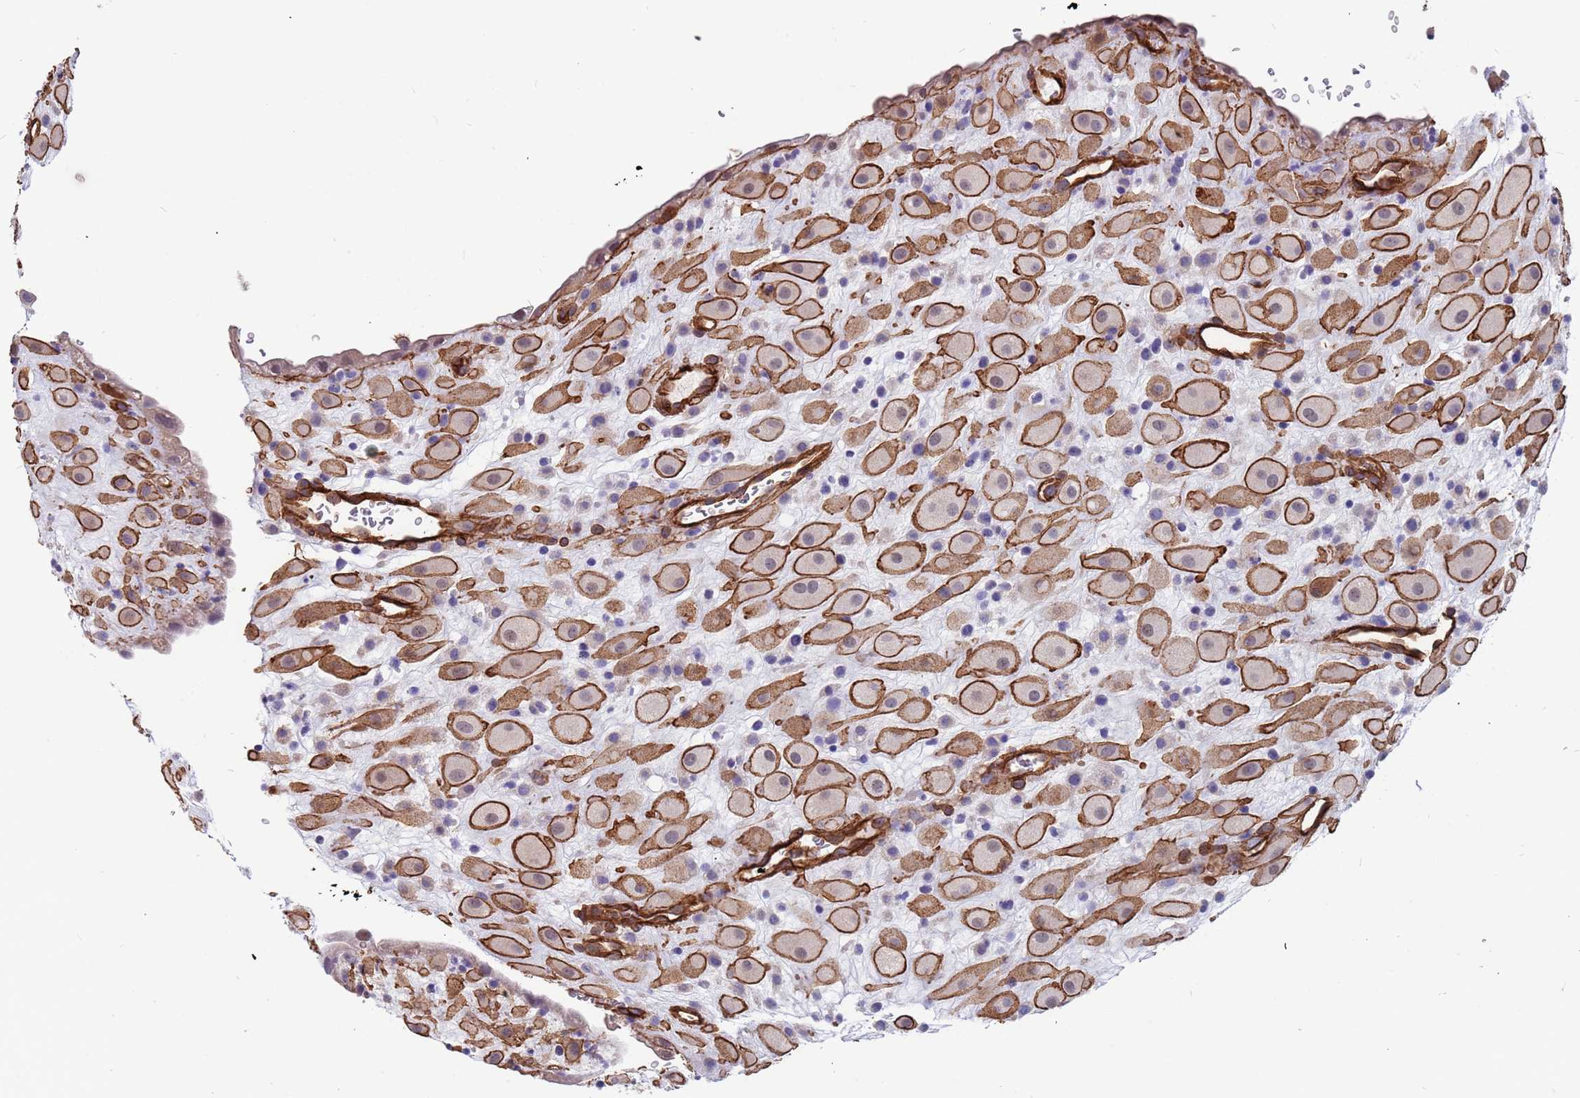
{"staining": {"intensity": "moderate", "quantity": ">75%", "location": "cytoplasmic/membranous"}, "tissue": "placenta", "cell_type": "Decidual cells", "image_type": "normal", "snomed": [{"axis": "morphology", "description": "Normal tissue, NOS"}, {"axis": "topography", "description": "Placenta"}], "caption": "An IHC photomicrograph of unremarkable tissue is shown. Protein staining in brown labels moderate cytoplasmic/membranous positivity in placenta within decidual cells.", "gene": "EHD2", "patient": {"sex": "female", "age": 35}}